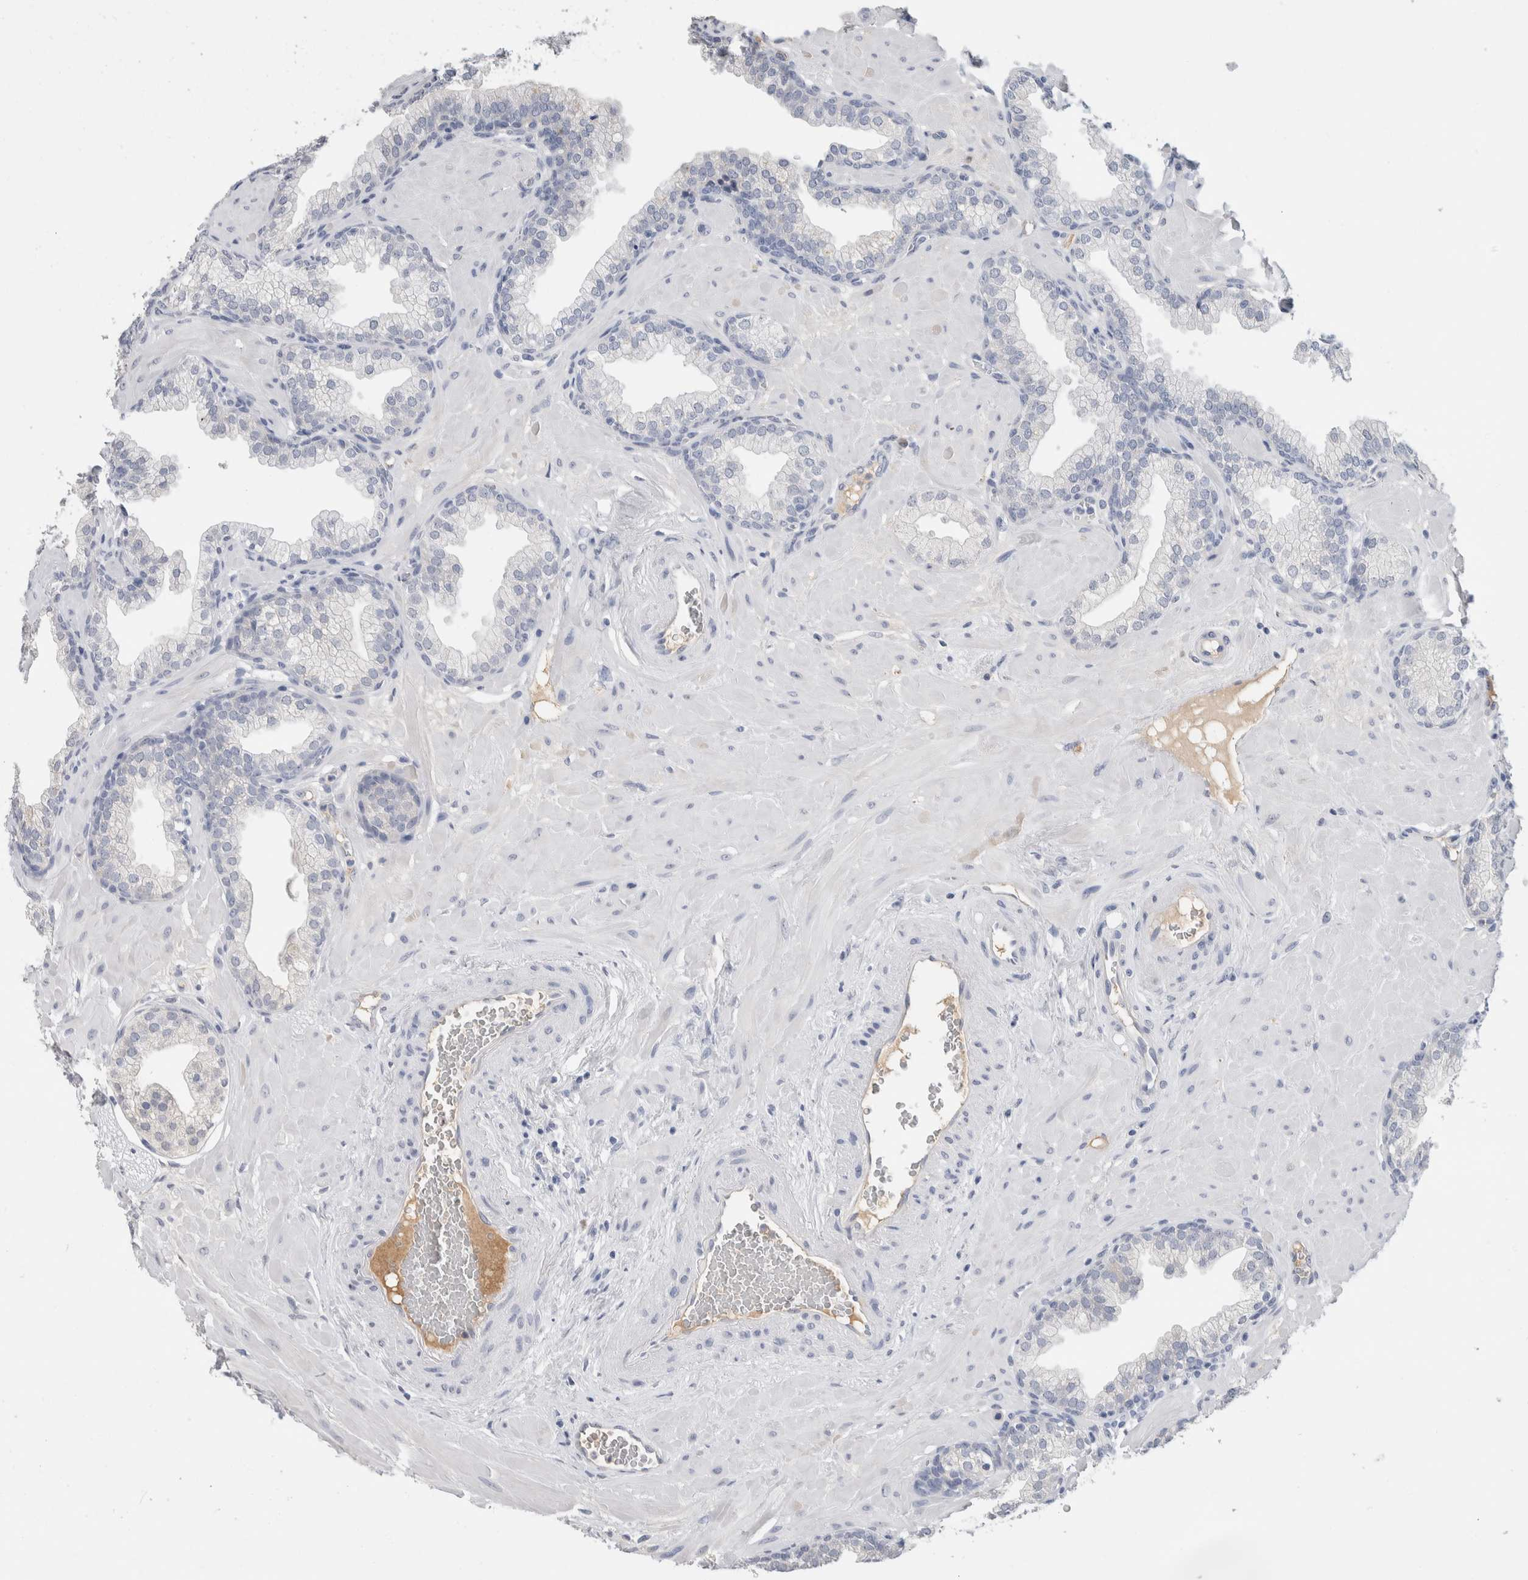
{"staining": {"intensity": "negative", "quantity": "none", "location": "none"}, "tissue": "prostate", "cell_type": "Glandular cells", "image_type": "normal", "snomed": [{"axis": "morphology", "description": "Normal tissue, NOS"}, {"axis": "morphology", "description": "Urothelial carcinoma, Low grade"}, {"axis": "topography", "description": "Urinary bladder"}, {"axis": "topography", "description": "Prostate"}], "caption": "Glandular cells are negative for protein expression in unremarkable human prostate. The staining was performed using DAB (3,3'-diaminobenzidine) to visualize the protein expression in brown, while the nuclei were stained in blue with hematoxylin (Magnification: 20x).", "gene": "SCGB1A1", "patient": {"sex": "male", "age": 60}}